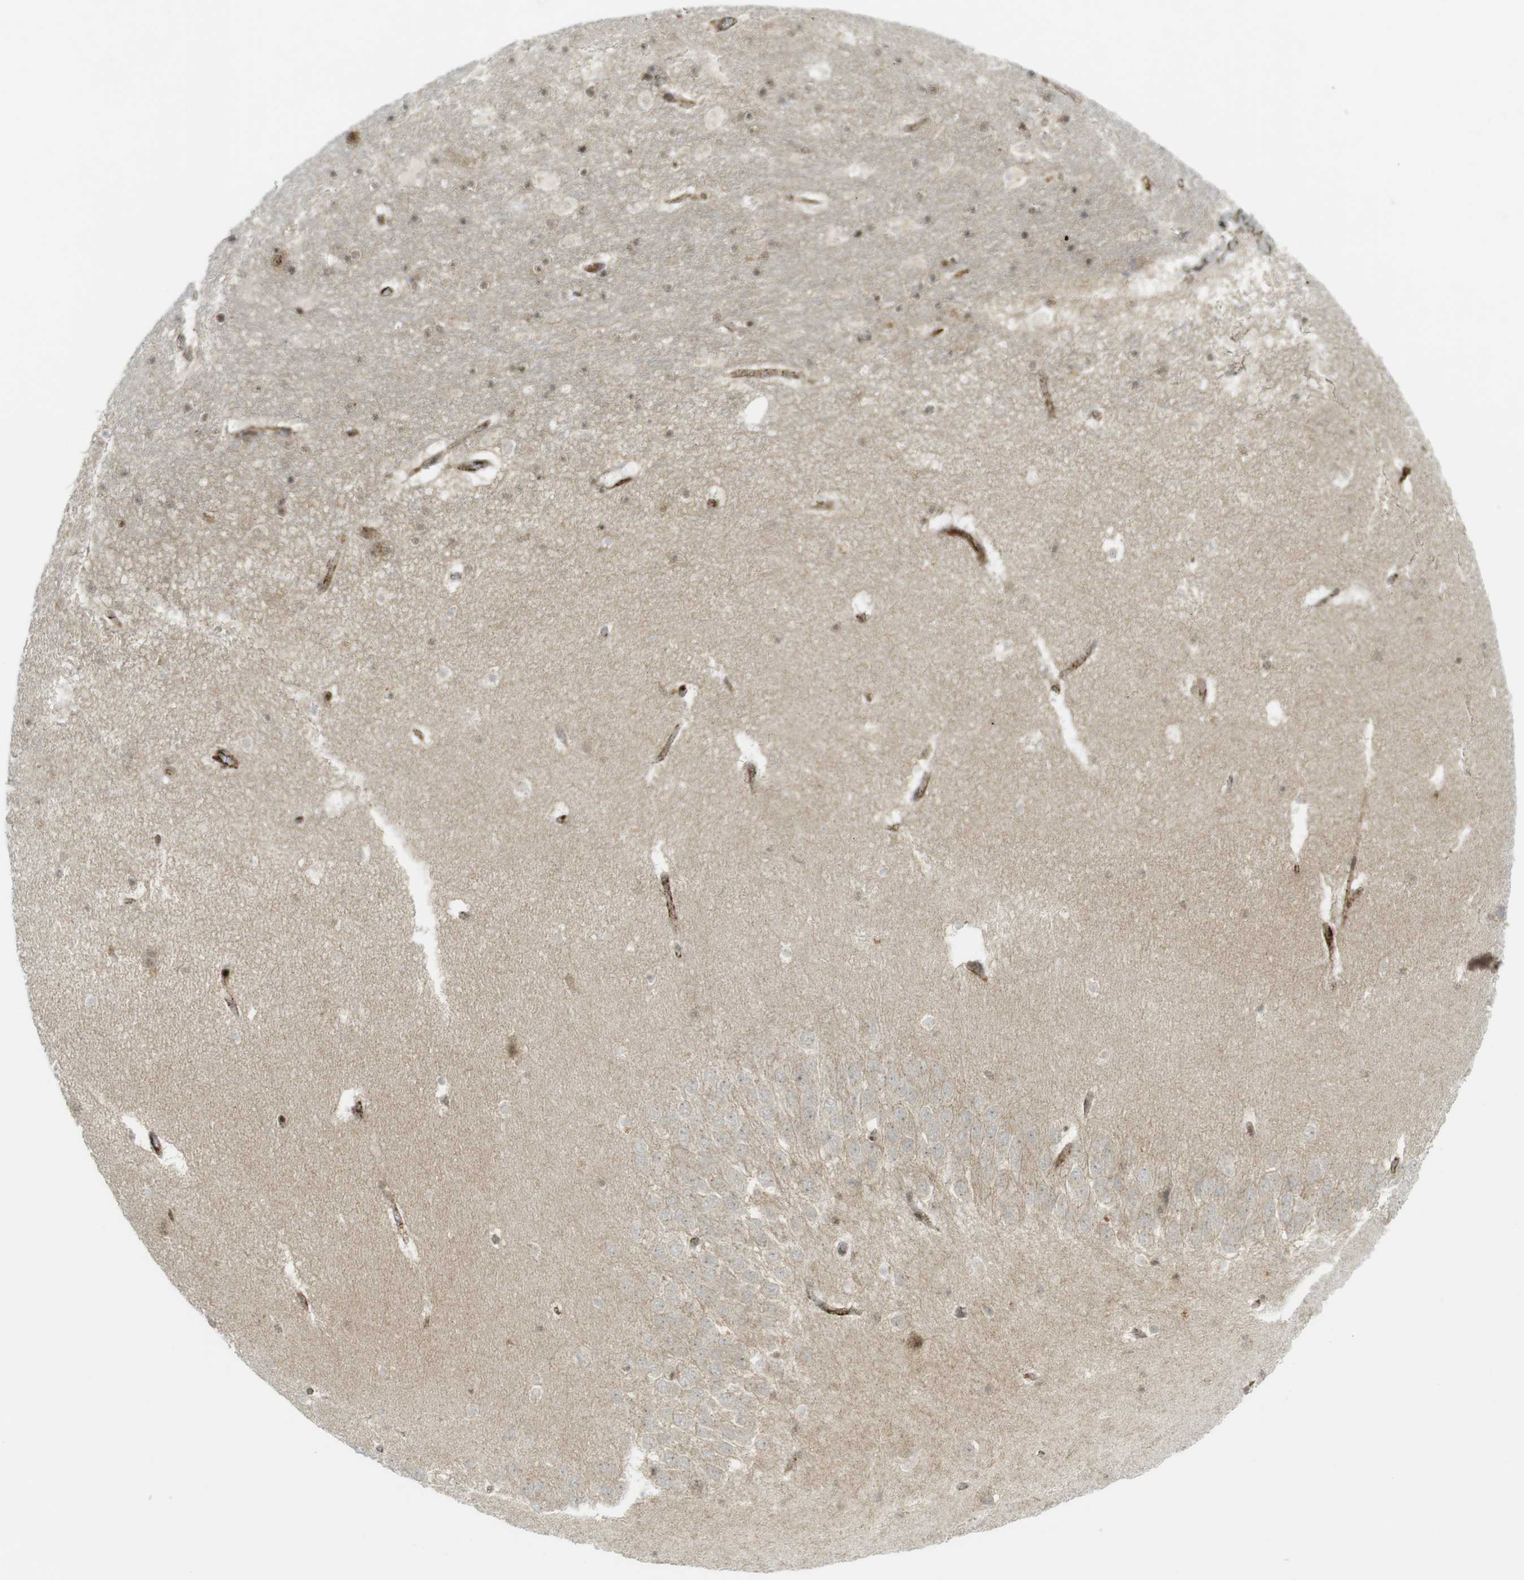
{"staining": {"intensity": "moderate", "quantity": "25%-75%", "location": "nuclear"}, "tissue": "hippocampus", "cell_type": "Glial cells", "image_type": "normal", "snomed": [{"axis": "morphology", "description": "Normal tissue, NOS"}, {"axis": "topography", "description": "Hippocampus"}], "caption": "Brown immunohistochemical staining in normal human hippocampus shows moderate nuclear staining in approximately 25%-75% of glial cells.", "gene": "PPP1R13B", "patient": {"sex": "male", "age": 45}}